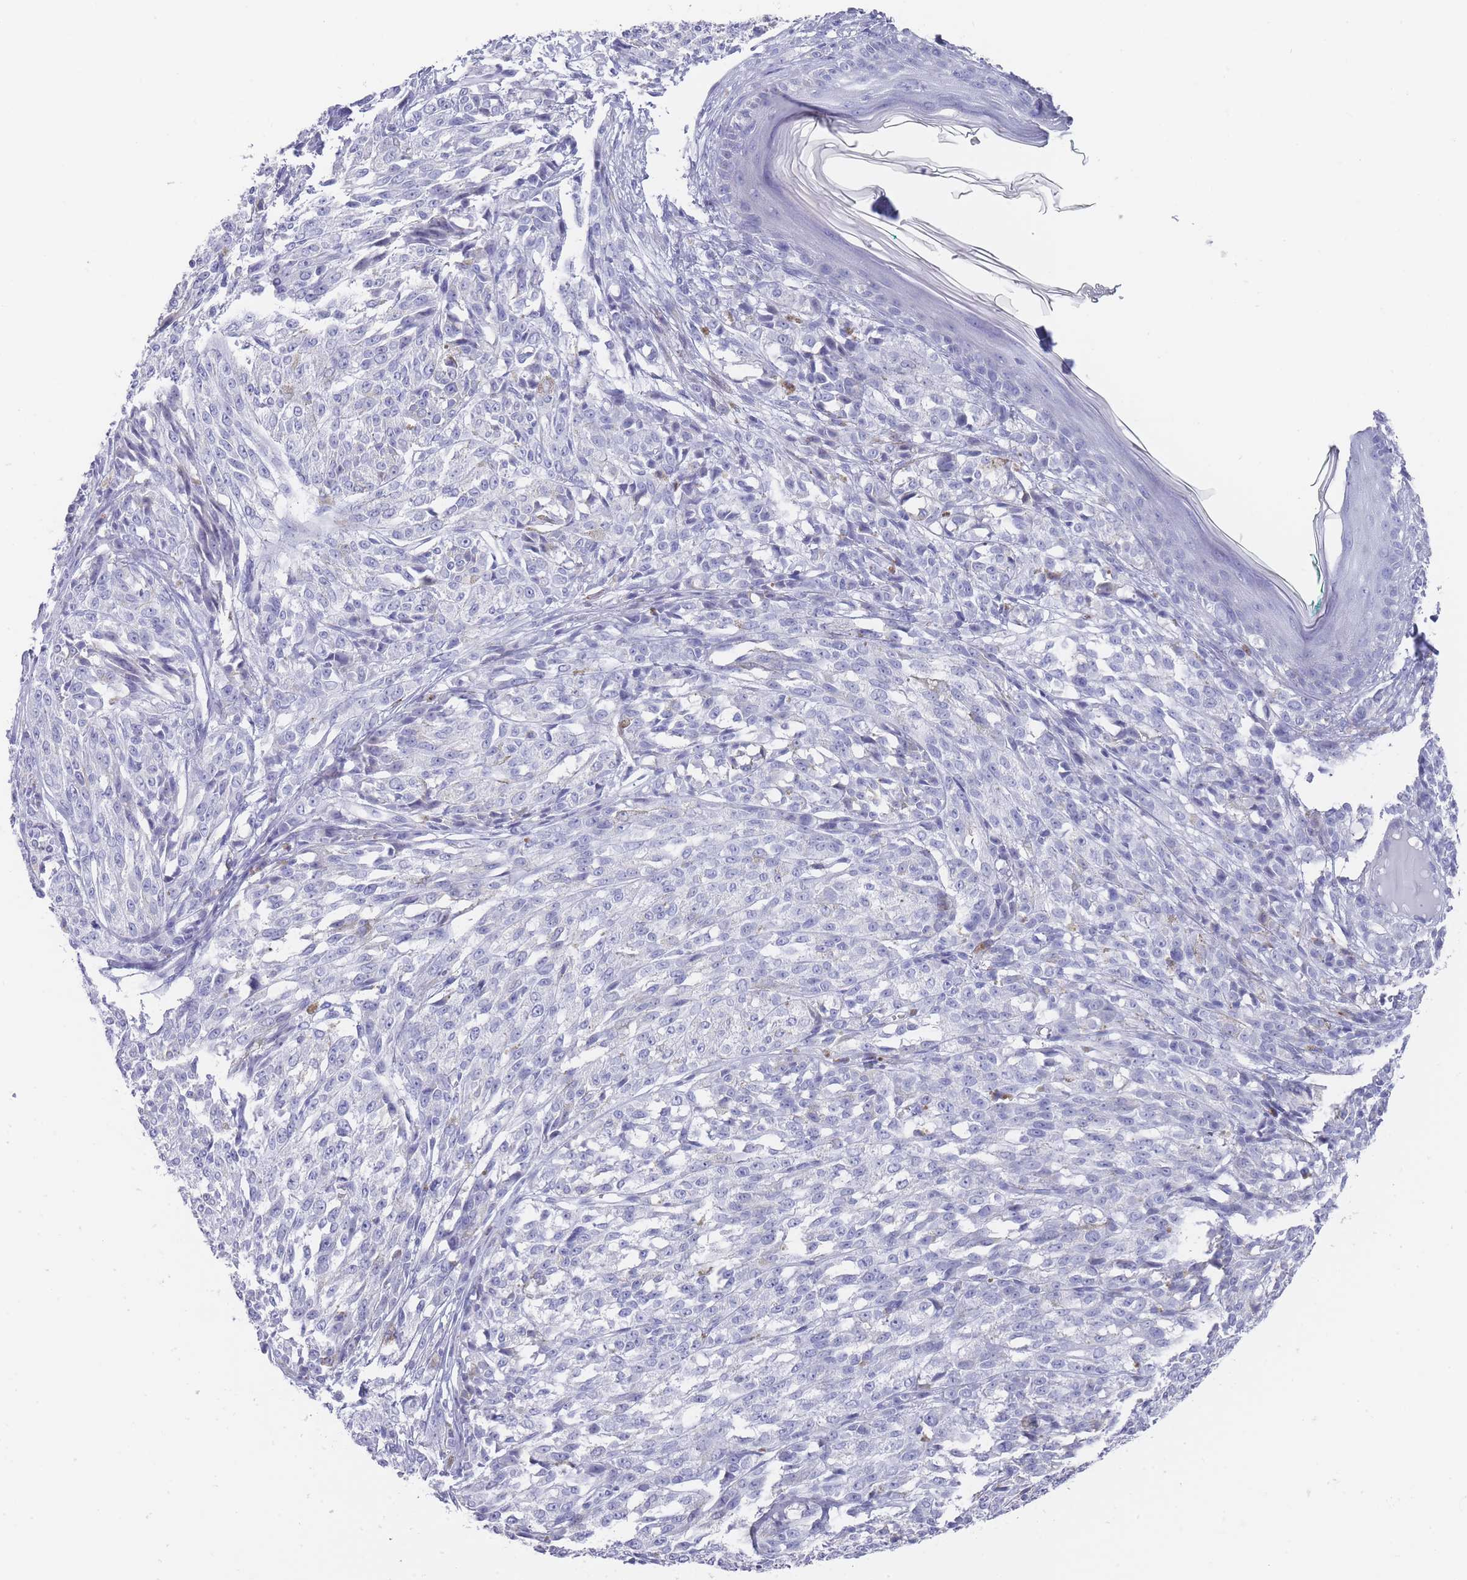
{"staining": {"intensity": "negative", "quantity": "none", "location": "none"}, "tissue": "melanoma", "cell_type": "Tumor cells", "image_type": "cancer", "snomed": [{"axis": "morphology", "description": "Malignant melanoma, NOS"}, {"axis": "topography", "description": "Skin"}], "caption": "Tumor cells are negative for brown protein staining in malignant melanoma. The staining was performed using DAB to visualize the protein expression in brown, while the nuclei were stained in blue with hematoxylin (Magnification: 20x).", "gene": "RAB2B", "patient": {"sex": "female", "age": 52}}